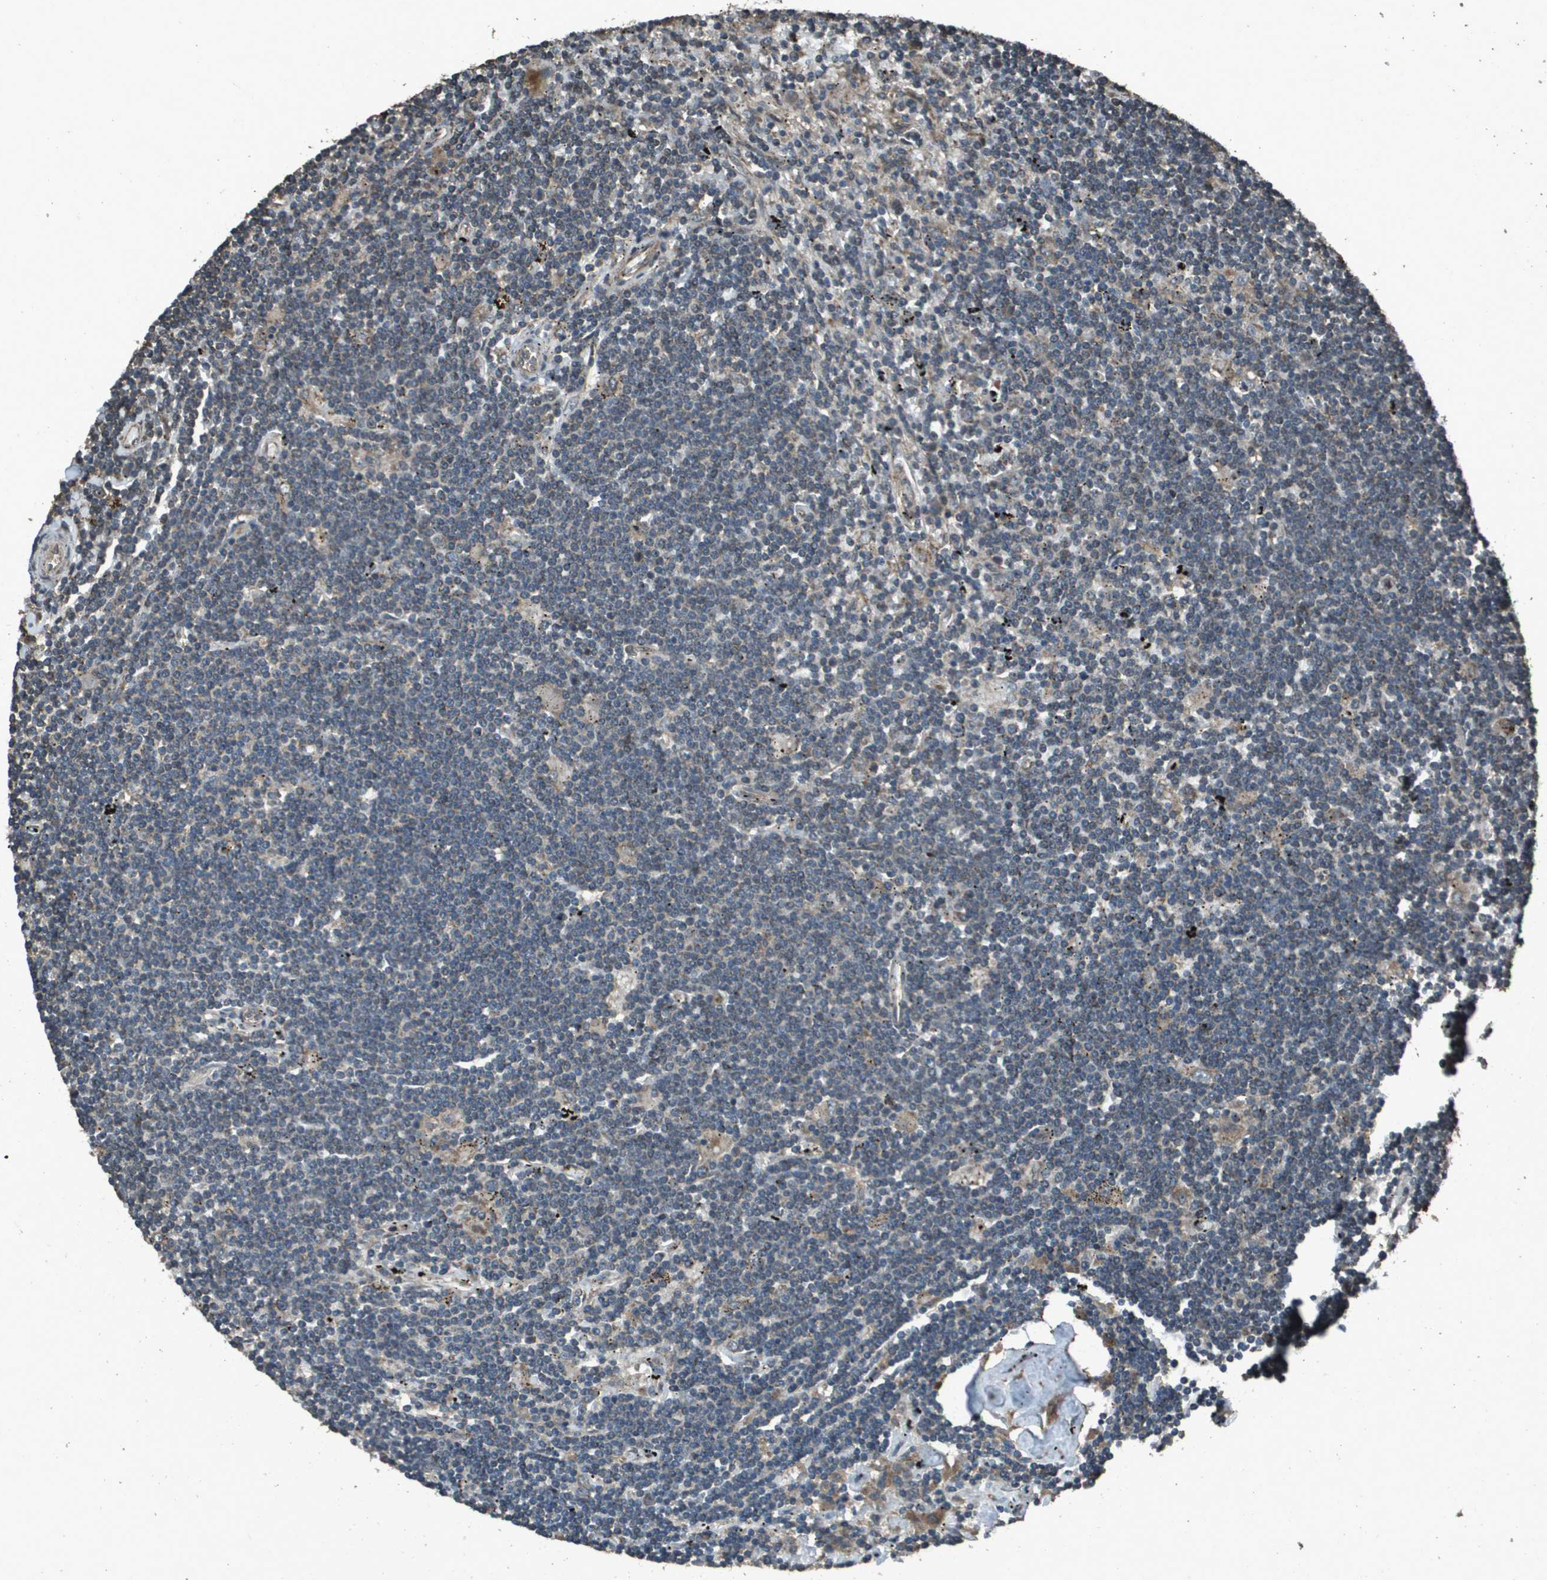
{"staining": {"intensity": "weak", "quantity": "25%-75%", "location": "cytoplasmic/membranous"}, "tissue": "lymphoma", "cell_type": "Tumor cells", "image_type": "cancer", "snomed": [{"axis": "morphology", "description": "Malignant lymphoma, non-Hodgkin's type, Low grade"}, {"axis": "topography", "description": "Spleen"}], "caption": "Weak cytoplasmic/membranous expression for a protein is seen in approximately 25%-75% of tumor cells of lymphoma using immunohistochemistry.", "gene": "FIG4", "patient": {"sex": "male", "age": 76}}